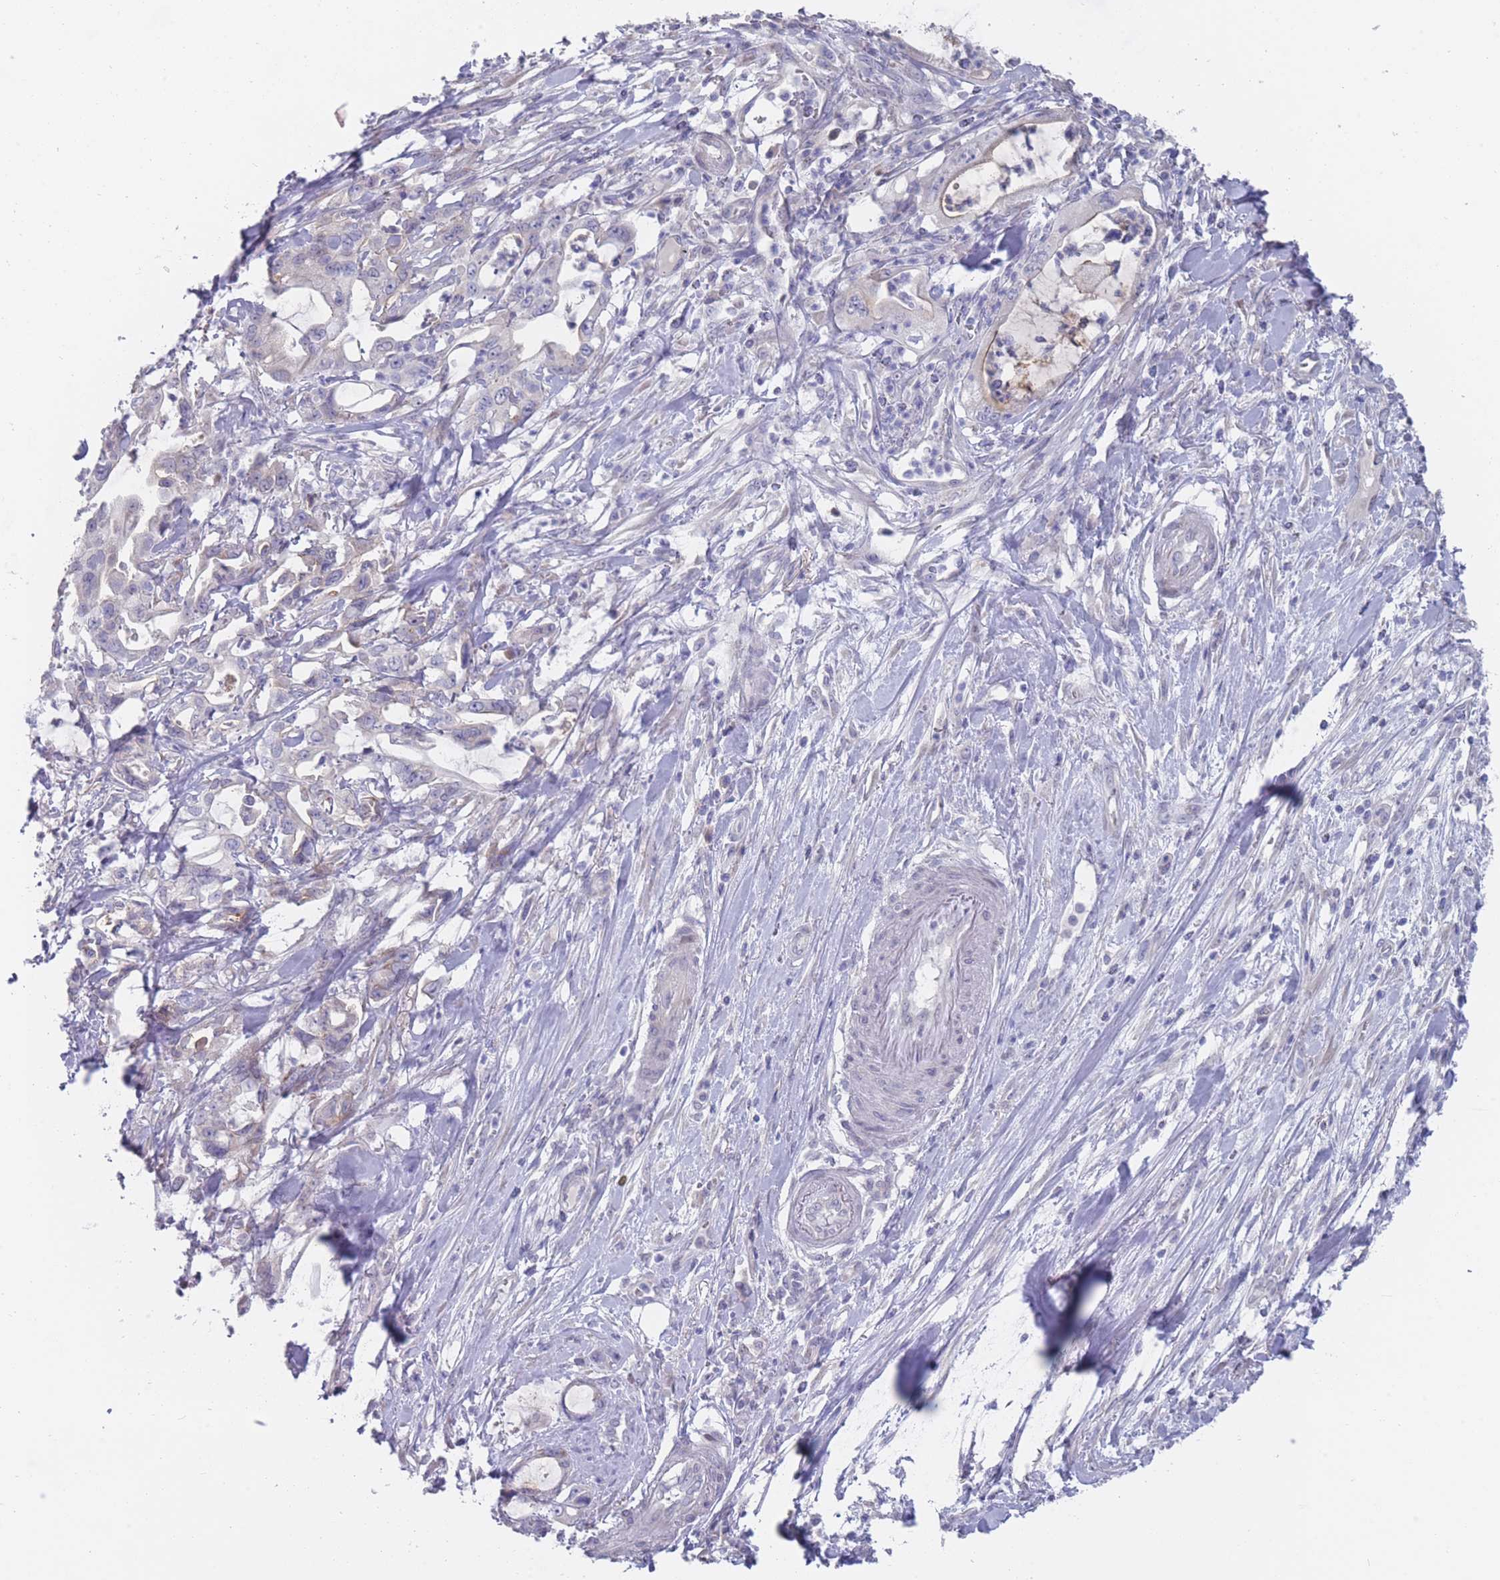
{"staining": {"intensity": "negative", "quantity": "none", "location": "none"}, "tissue": "pancreatic cancer", "cell_type": "Tumor cells", "image_type": "cancer", "snomed": [{"axis": "morphology", "description": "Adenocarcinoma, NOS"}, {"axis": "topography", "description": "Pancreas"}], "caption": "Micrograph shows no protein staining in tumor cells of pancreatic adenocarcinoma tissue.", "gene": "PIGU", "patient": {"sex": "female", "age": 61}}